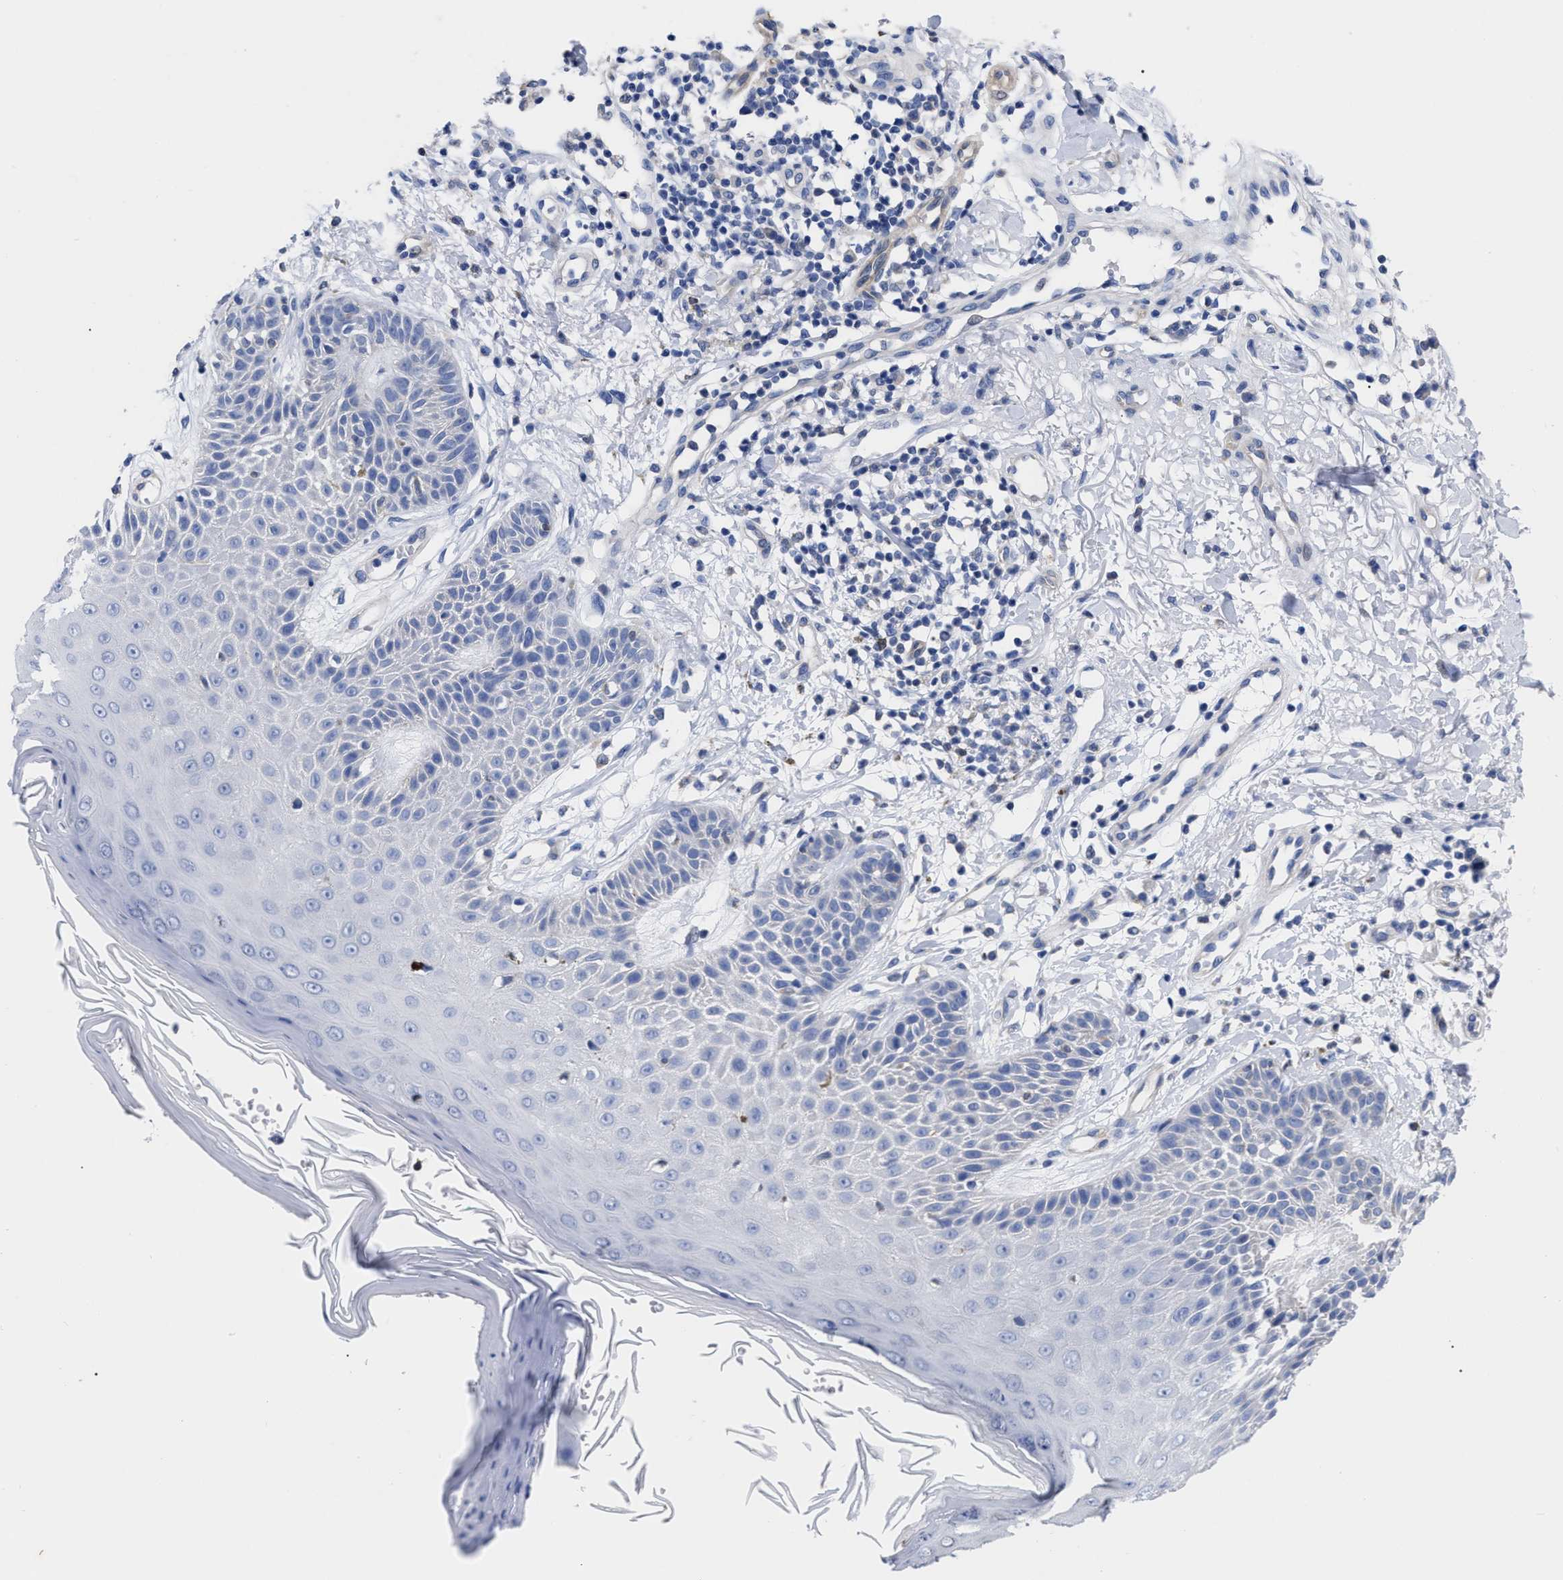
{"staining": {"intensity": "negative", "quantity": "none", "location": "none"}, "tissue": "skin cancer", "cell_type": "Tumor cells", "image_type": "cancer", "snomed": [{"axis": "morphology", "description": "Normal tissue, NOS"}, {"axis": "morphology", "description": "Basal cell carcinoma"}, {"axis": "topography", "description": "Skin"}], "caption": "A high-resolution image shows IHC staining of basal cell carcinoma (skin), which demonstrates no significant staining in tumor cells.", "gene": "IRAG2", "patient": {"sex": "male", "age": 79}}